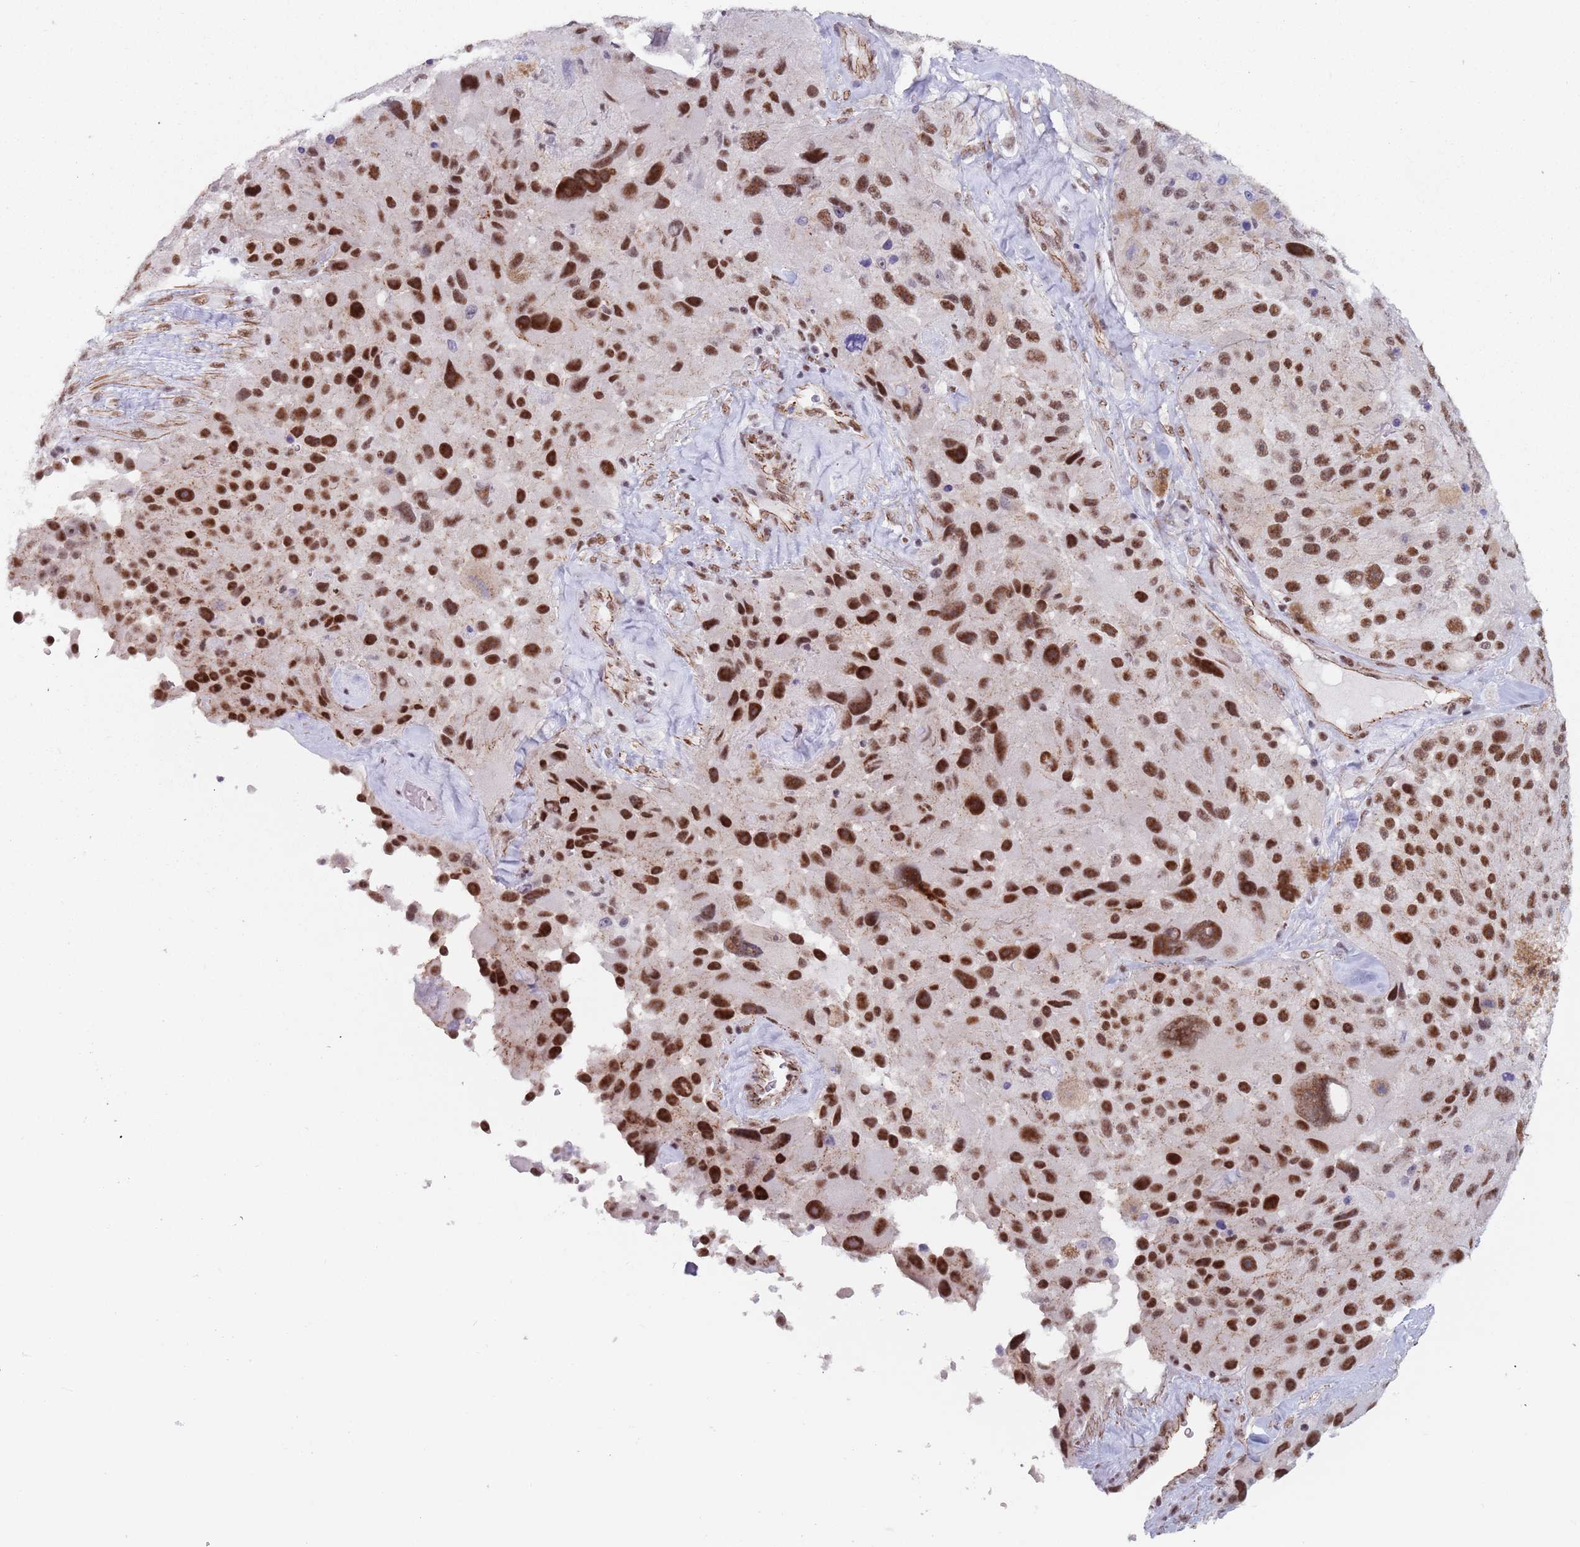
{"staining": {"intensity": "strong", "quantity": ">75%", "location": "nuclear"}, "tissue": "melanoma", "cell_type": "Tumor cells", "image_type": "cancer", "snomed": [{"axis": "morphology", "description": "Malignant melanoma, Metastatic site"}, {"axis": "topography", "description": "Lymph node"}], "caption": "Strong nuclear expression for a protein is appreciated in about >75% of tumor cells of malignant melanoma (metastatic site) using IHC.", "gene": "OR5A2", "patient": {"sex": "male", "age": 62}}